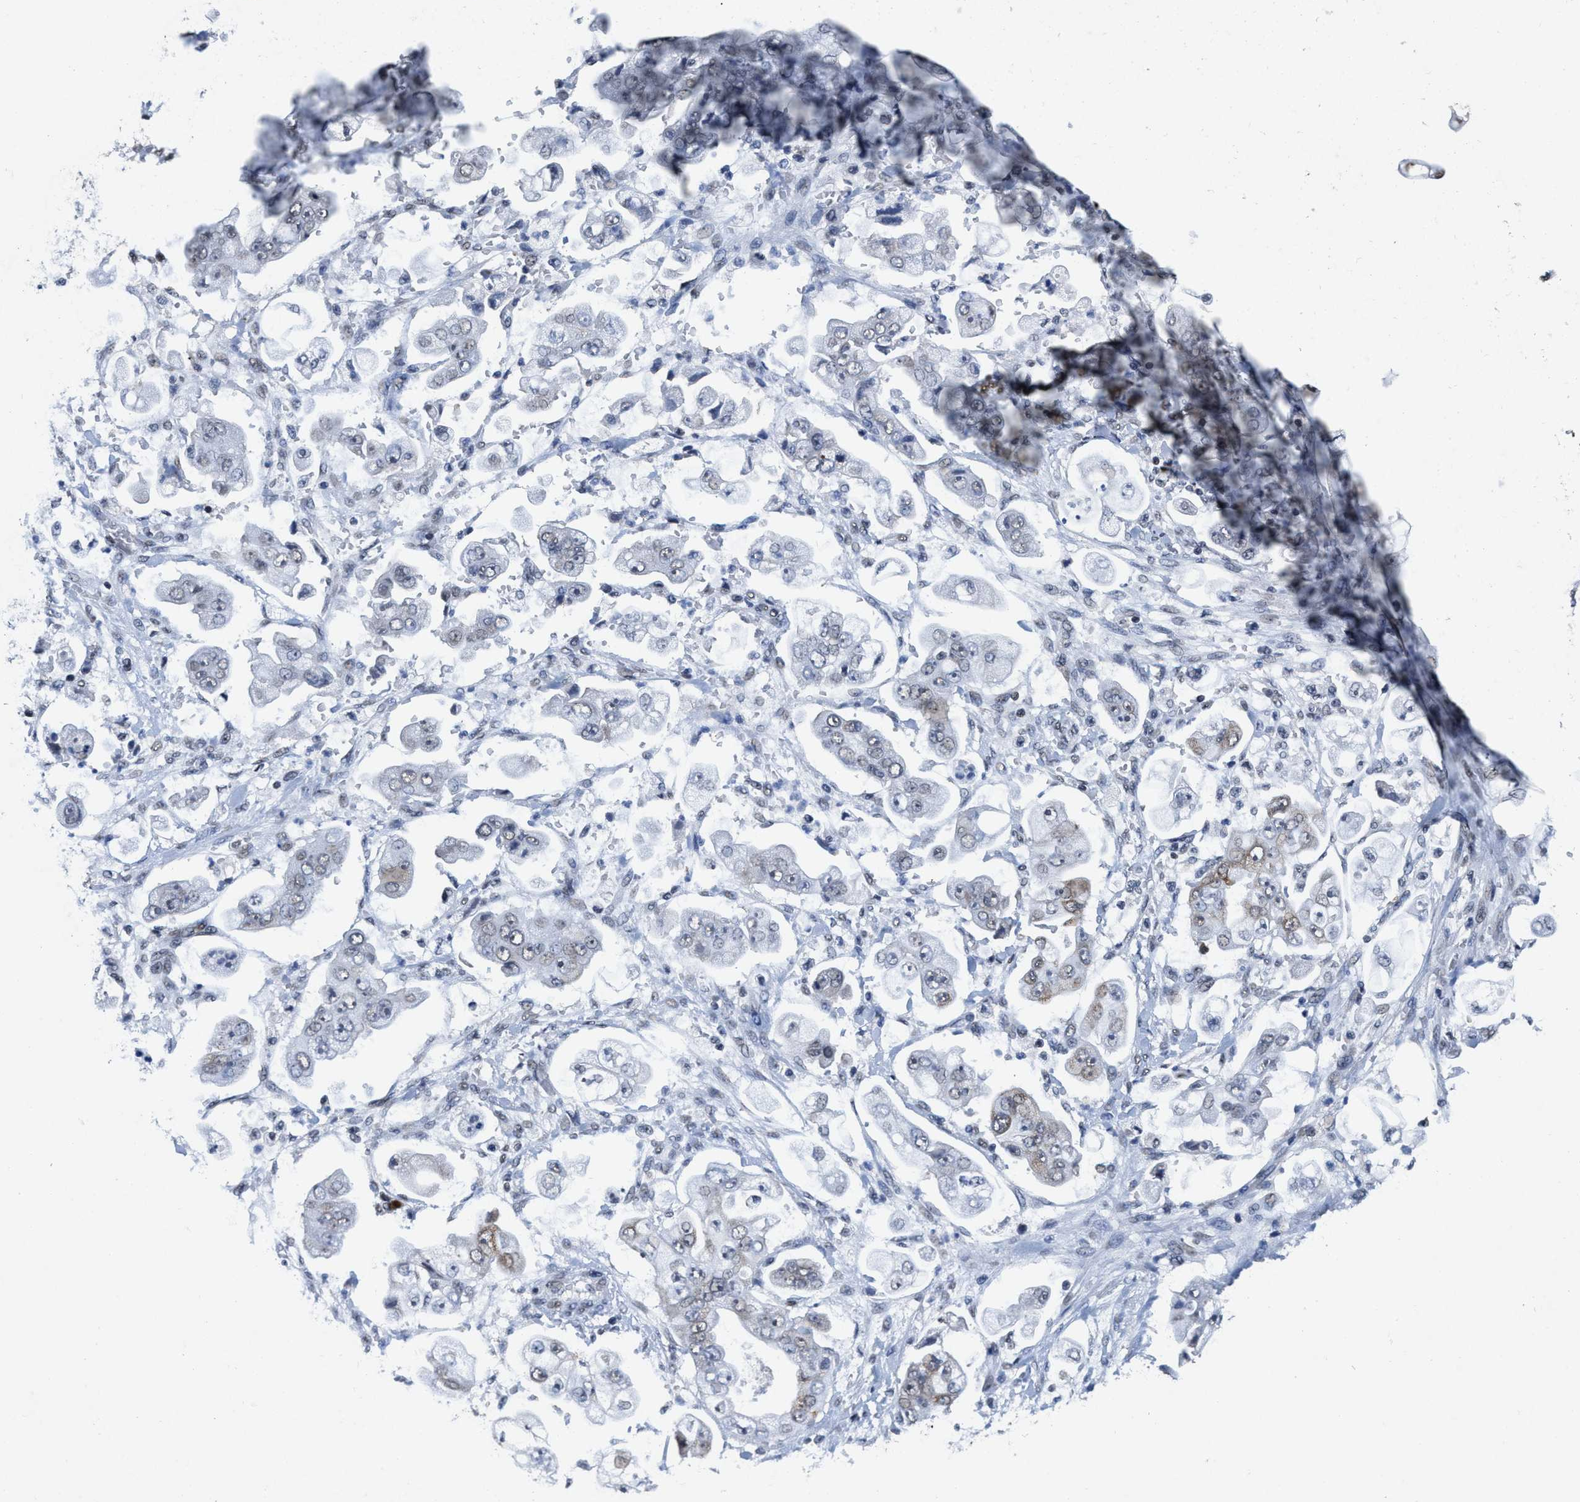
{"staining": {"intensity": "weak", "quantity": "<25%", "location": "nuclear"}, "tissue": "stomach cancer", "cell_type": "Tumor cells", "image_type": "cancer", "snomed": [{"axis": "morphology", "description": "Adenocarcinoma, NOS"}, {"axis": "topography", "description": "Stomach"}], "caption": "Photomicrograph shows no protein positivity in tumor cells of stomach cancer tissue.", "gene": "SUPT16H", "patient": {"sex": "male", "age": 62}}